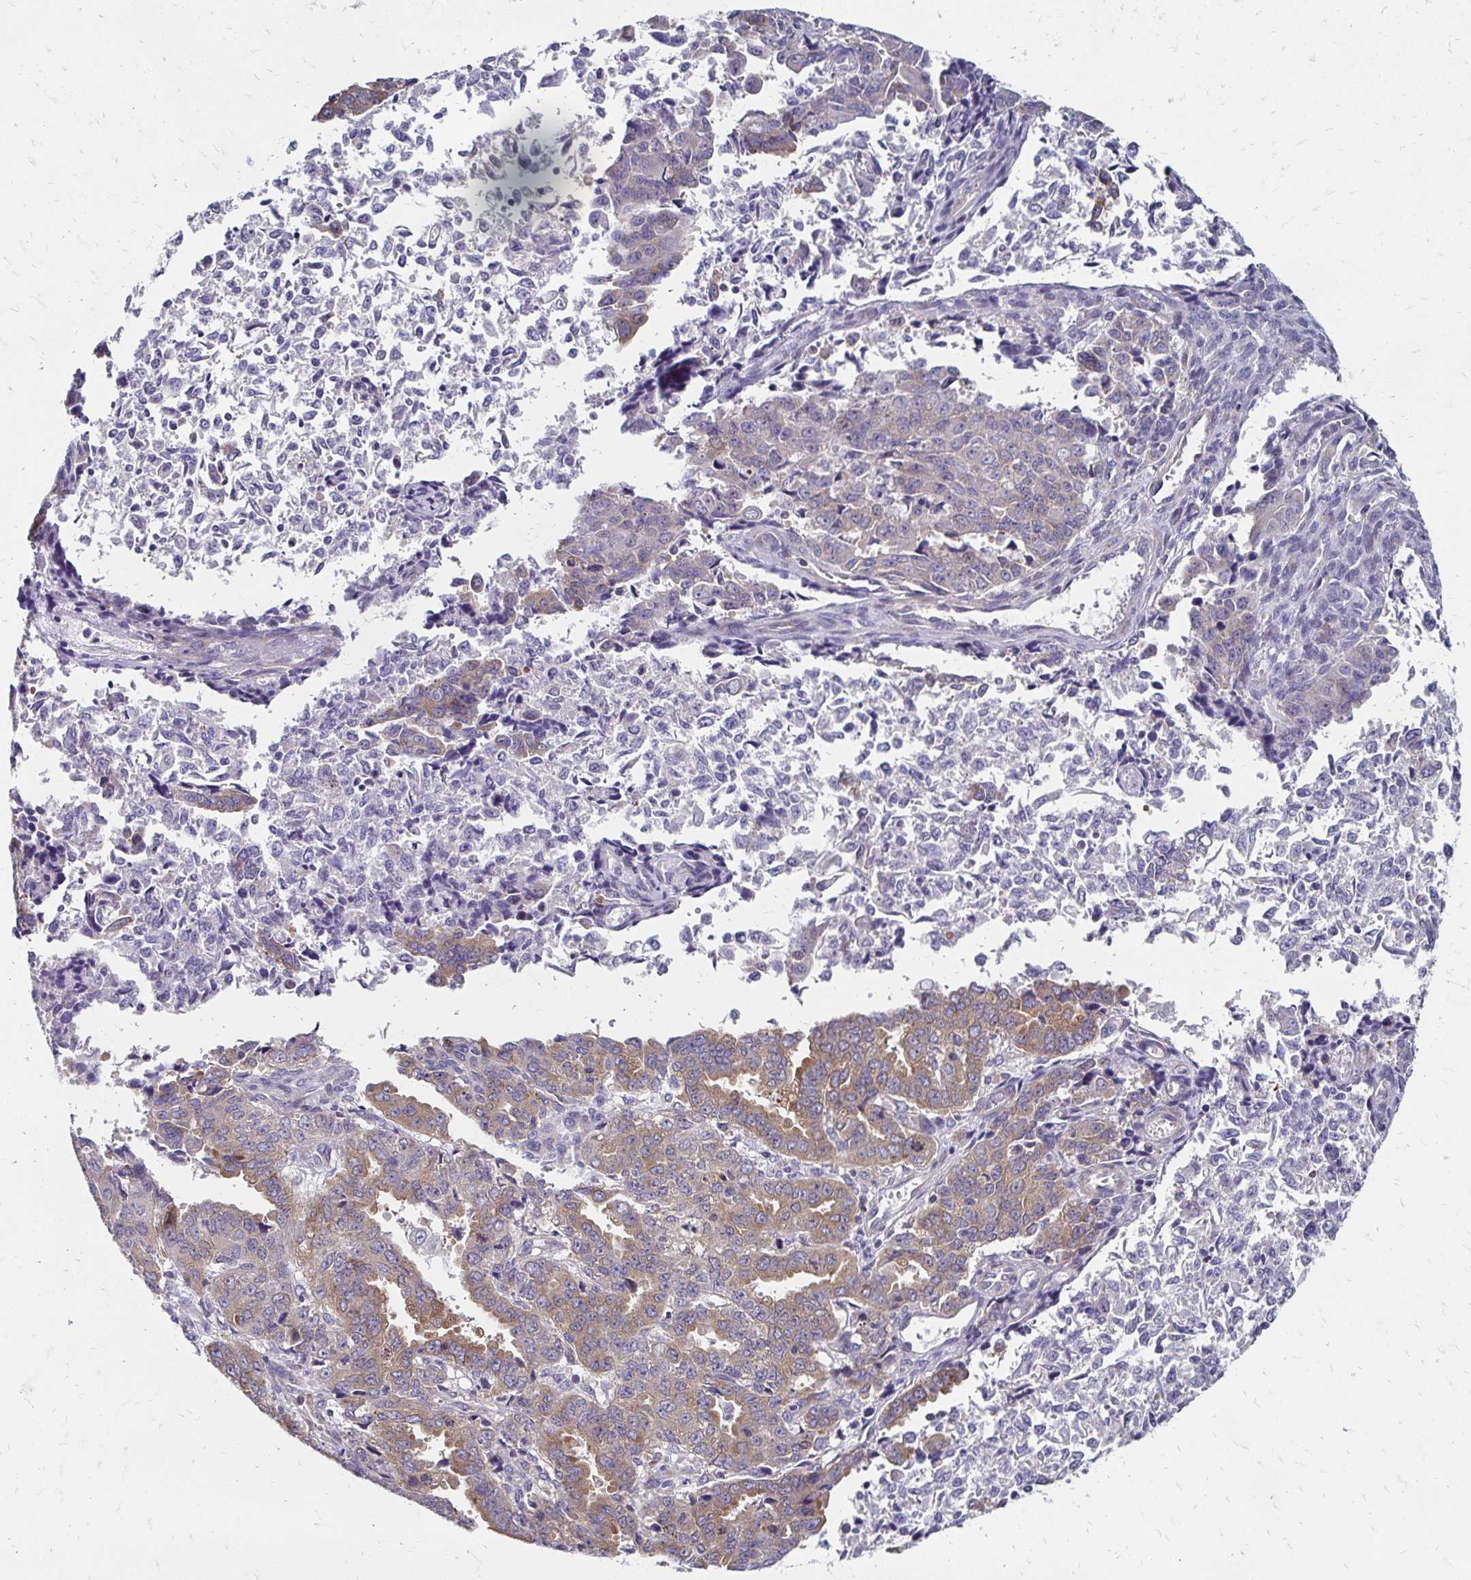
{"staining": {"intensity": "weak", "quantity": "25%-75%", "location": "cytoplasmic/membranous"}, "tissue": "endometrial cancer", "cell_type": "Tumor cells", "image_type": "cancer", "snomed": [{"axis": "morphology", "description": "Adenocarcinoma, NOS"}, {"axis": "topography", "description": "Endometrium"}], "caption": "Immunohistochemistry (IHC) (DAB) staining of human endometrial cancer reveals weak cytoplasmic/membranous protein expression in approximately 25%-75% of tumor cells.", "gene": "CBX7", "patient": {"sex": "female", "age": 50}}